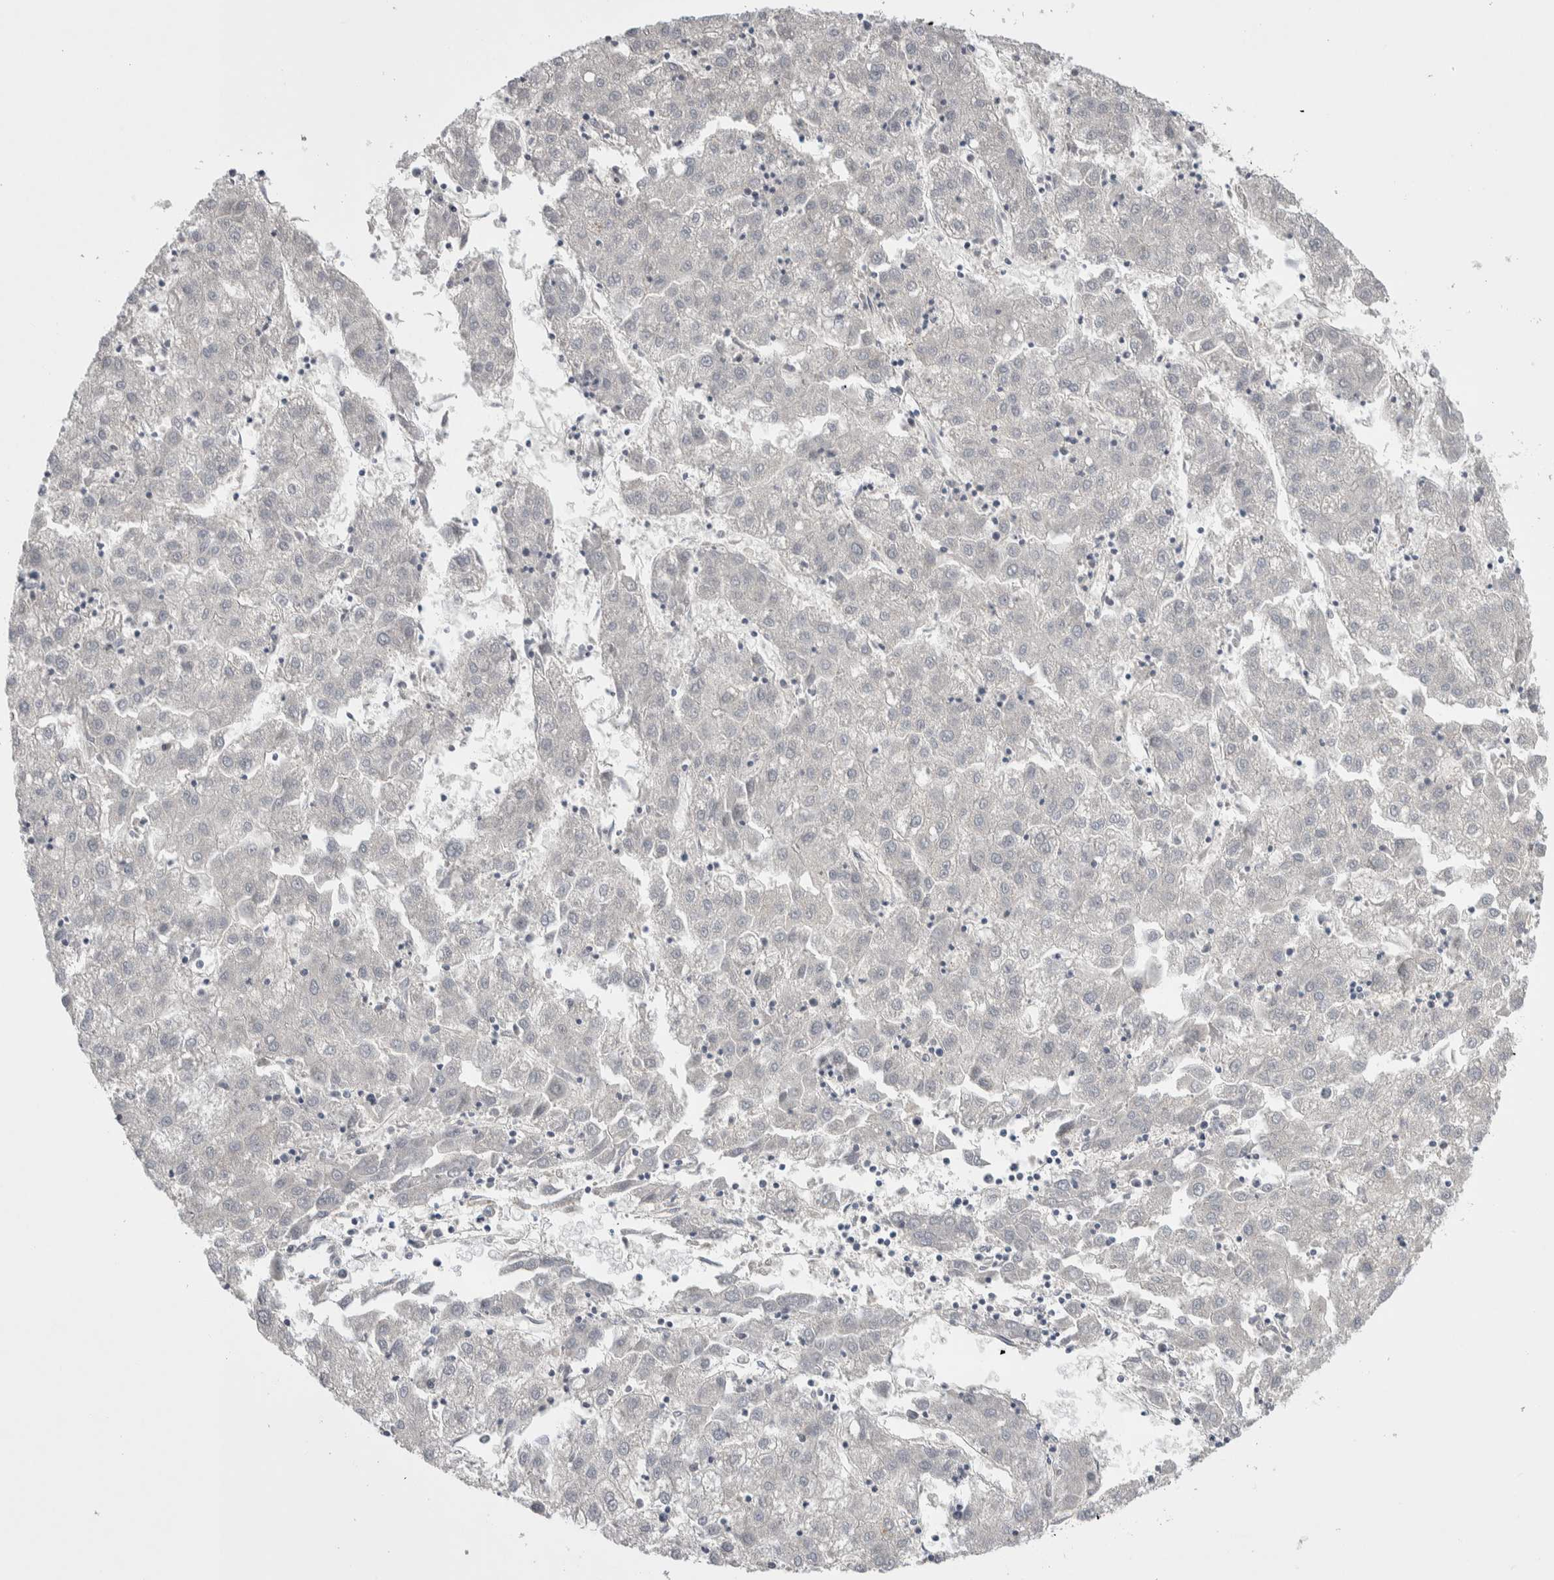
{"staining": {"intensity": "negative", "quantity": "none", "location": "none"}, "tissue": "liver cancer", "cell_type": "Tumor cells", "image_type": "cancer", "snomed": [{"axis": "morphology", "description": "Carcinoma, Hepatocellular, NOS"}, {"axis": "topography", "description": "Liver"}], "caption": "The immunohistochemistry photomicrograph has no significant expression in tumor cells of hepatocellular carcinoma (liver) tissue. Brightfield microscopy of immunohistochemistry (IHC) stained with DAB (brown) and hematoxylin (blue), captured at high magnification.", "gene": "CEP131", "patient": {"sex": "male", "age": 72}}